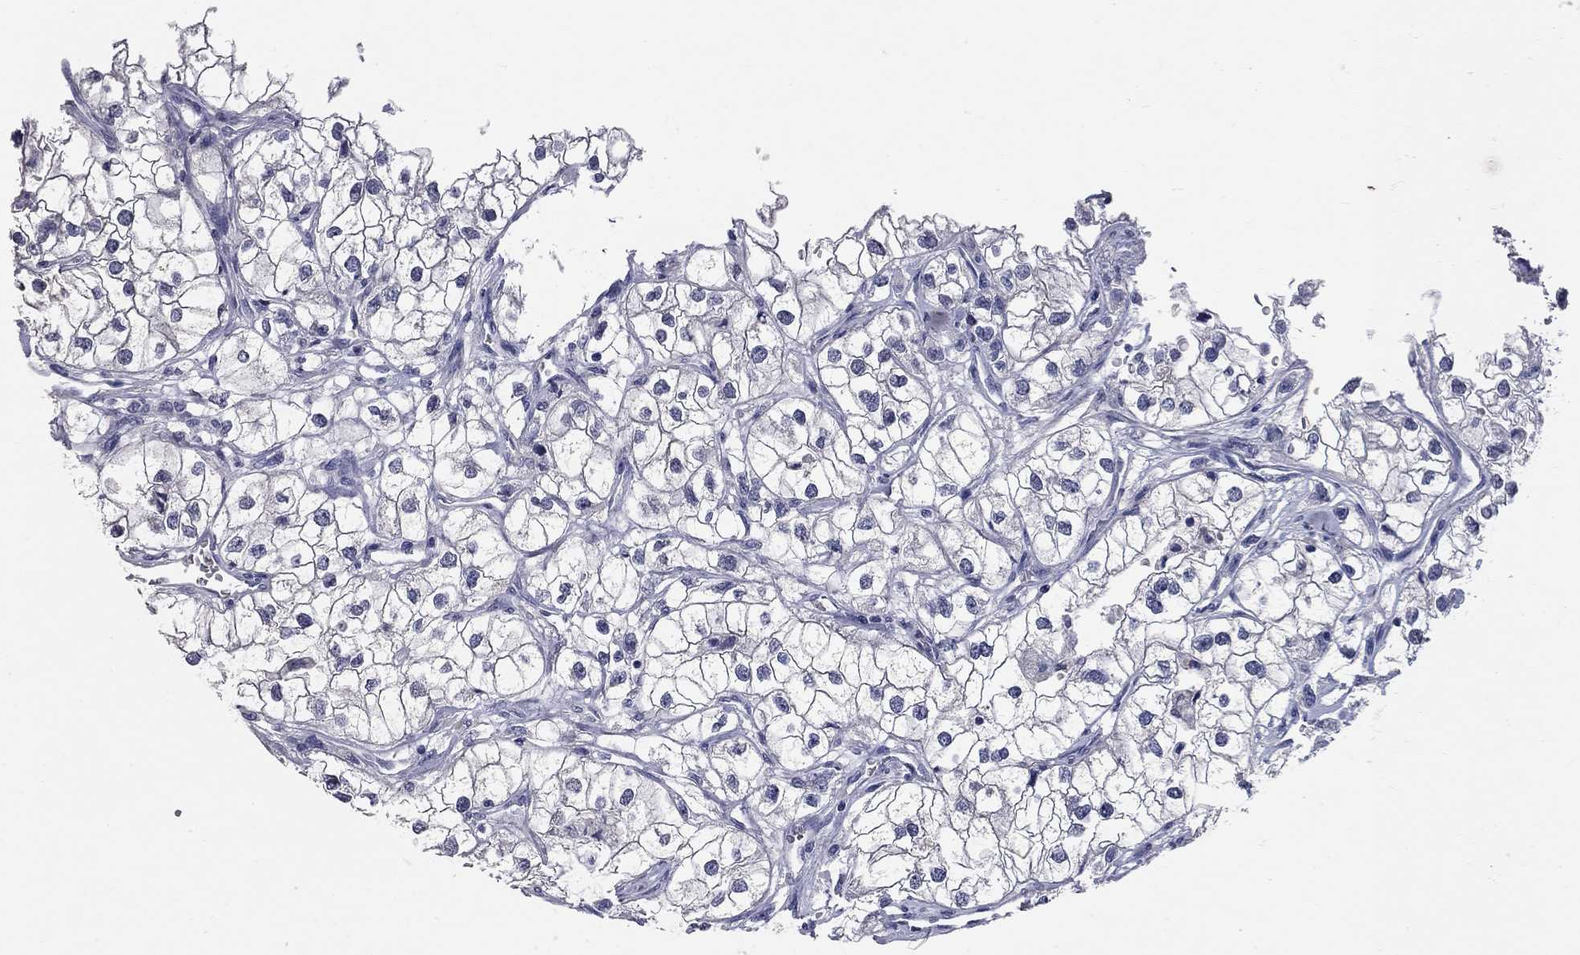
{"staining": {"intensity": "negative", "quantity": "none", "location": "none"}, "tissue": "renal cancer", "cell_type": "Tumor cells", "image_type": "cancer", "snomed": [{"axis": "morphology", "description": "Adenocarcinoma, NOS"}, {"axis": "topography", "description": "Kidney"}], "caption": "IHC of human renal cancer (adenocarcinoma) shows no positivity in tumor cells.", "gene": "SYT12", "patient": {"sex": "male", "age": 59}}